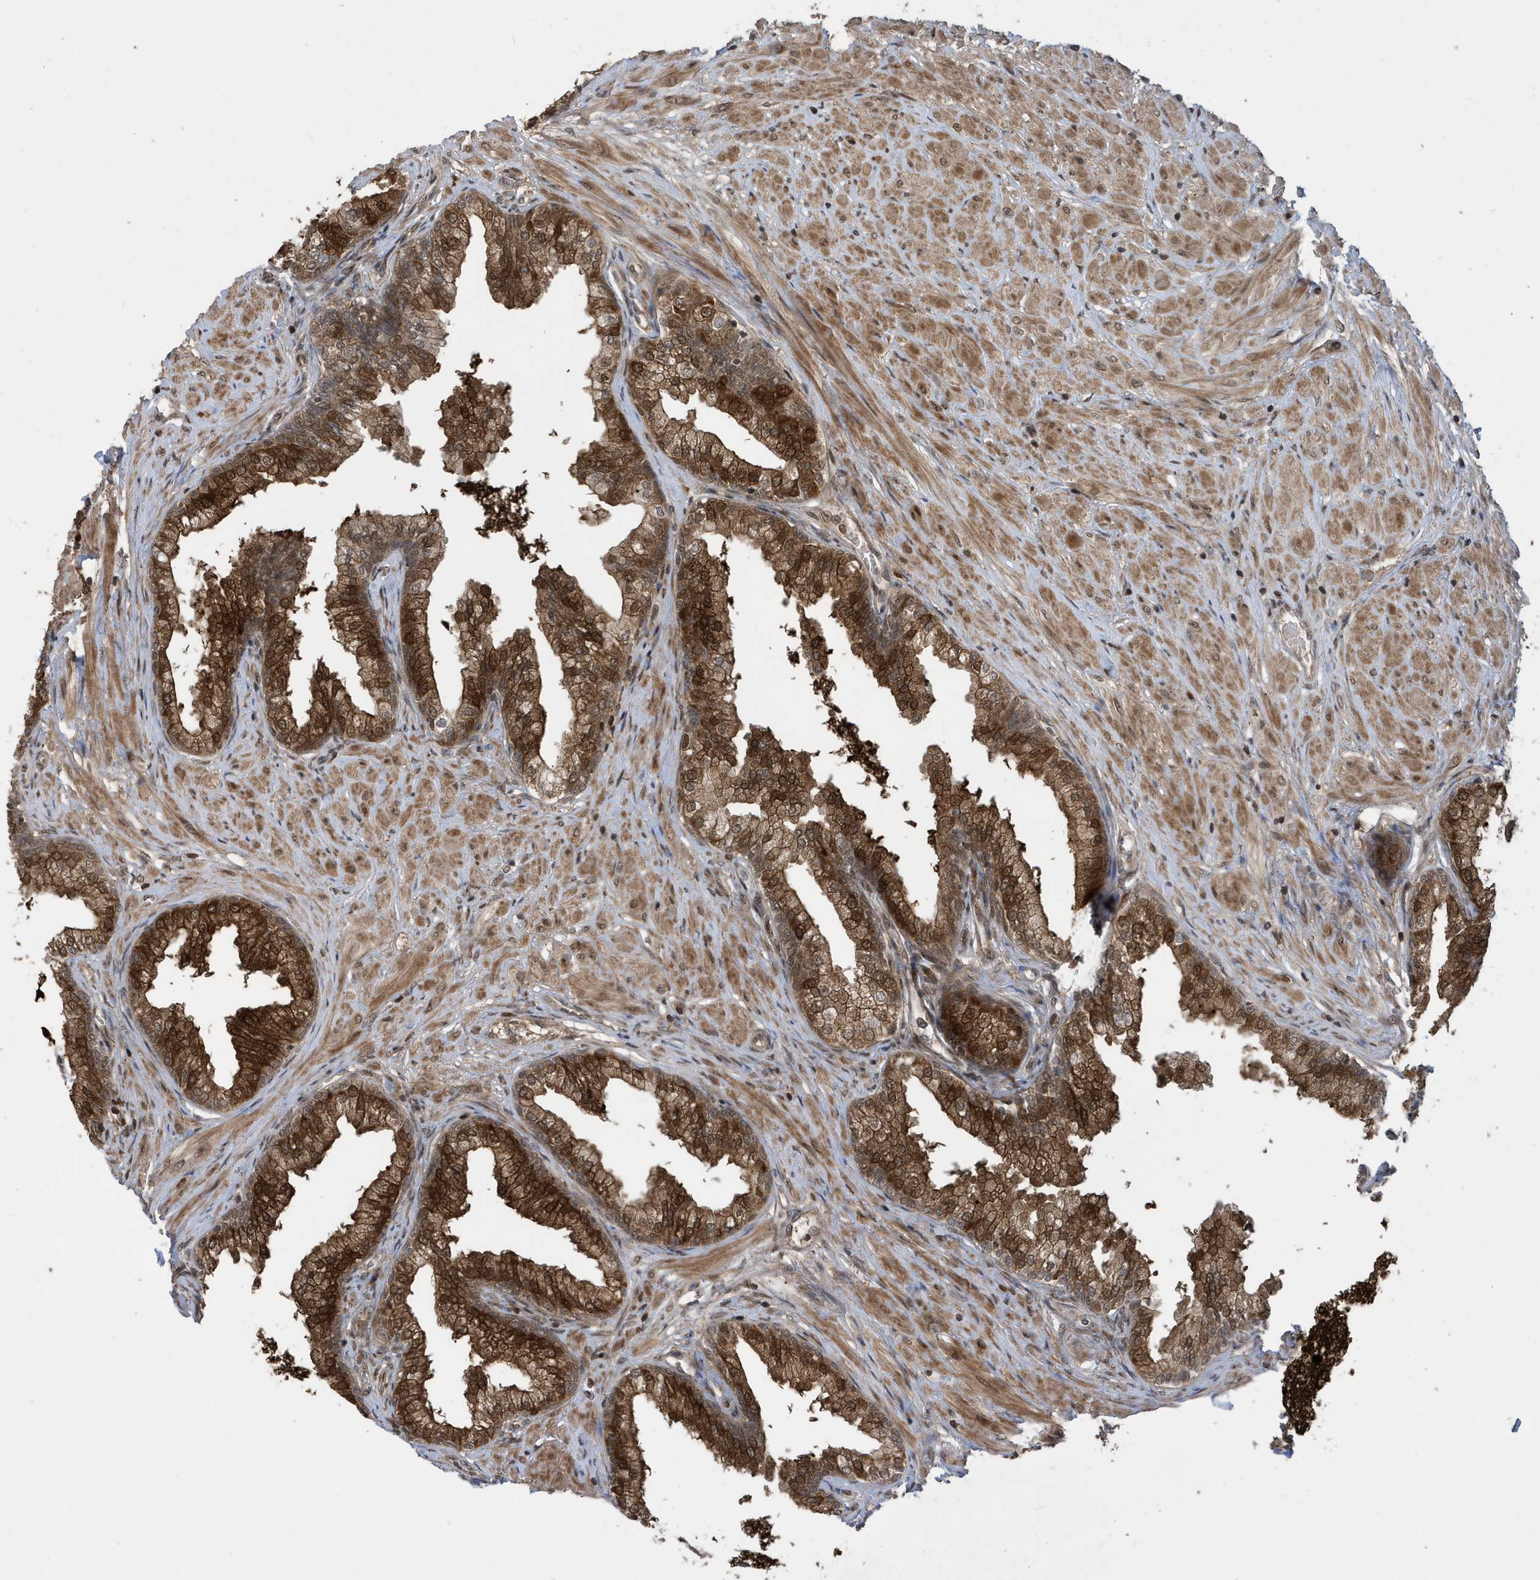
{"staining": {"intensity": "strong", "quantity": ">75%", "location": "cytoplasmic/membranous,nuclear"}, "tissue": "prostate", "cell_type": "Glandular cells", "image_type": "normal", "snomed": [{"axis": "morphology", "description": "Normal tissue, NOS"}, {"axis": "morphology", "description": "Urothelial carcinoma, Low grade"}, {"axis": "topography", "description": "Urinary bladder"}, {"axis": "topography", "description": "Prostate"}], "caption": "Normal prostate displays strong cytoplasmic/membranous,nuclear staining in approximately >75% of glandular cells The staining is performed using DAB brown chromogen to label protein expression. The nuclei are counter-stained blue using hematoxylin..", "gene": "UBQLN1", "patient": {"sex": "male", "age": 60}}